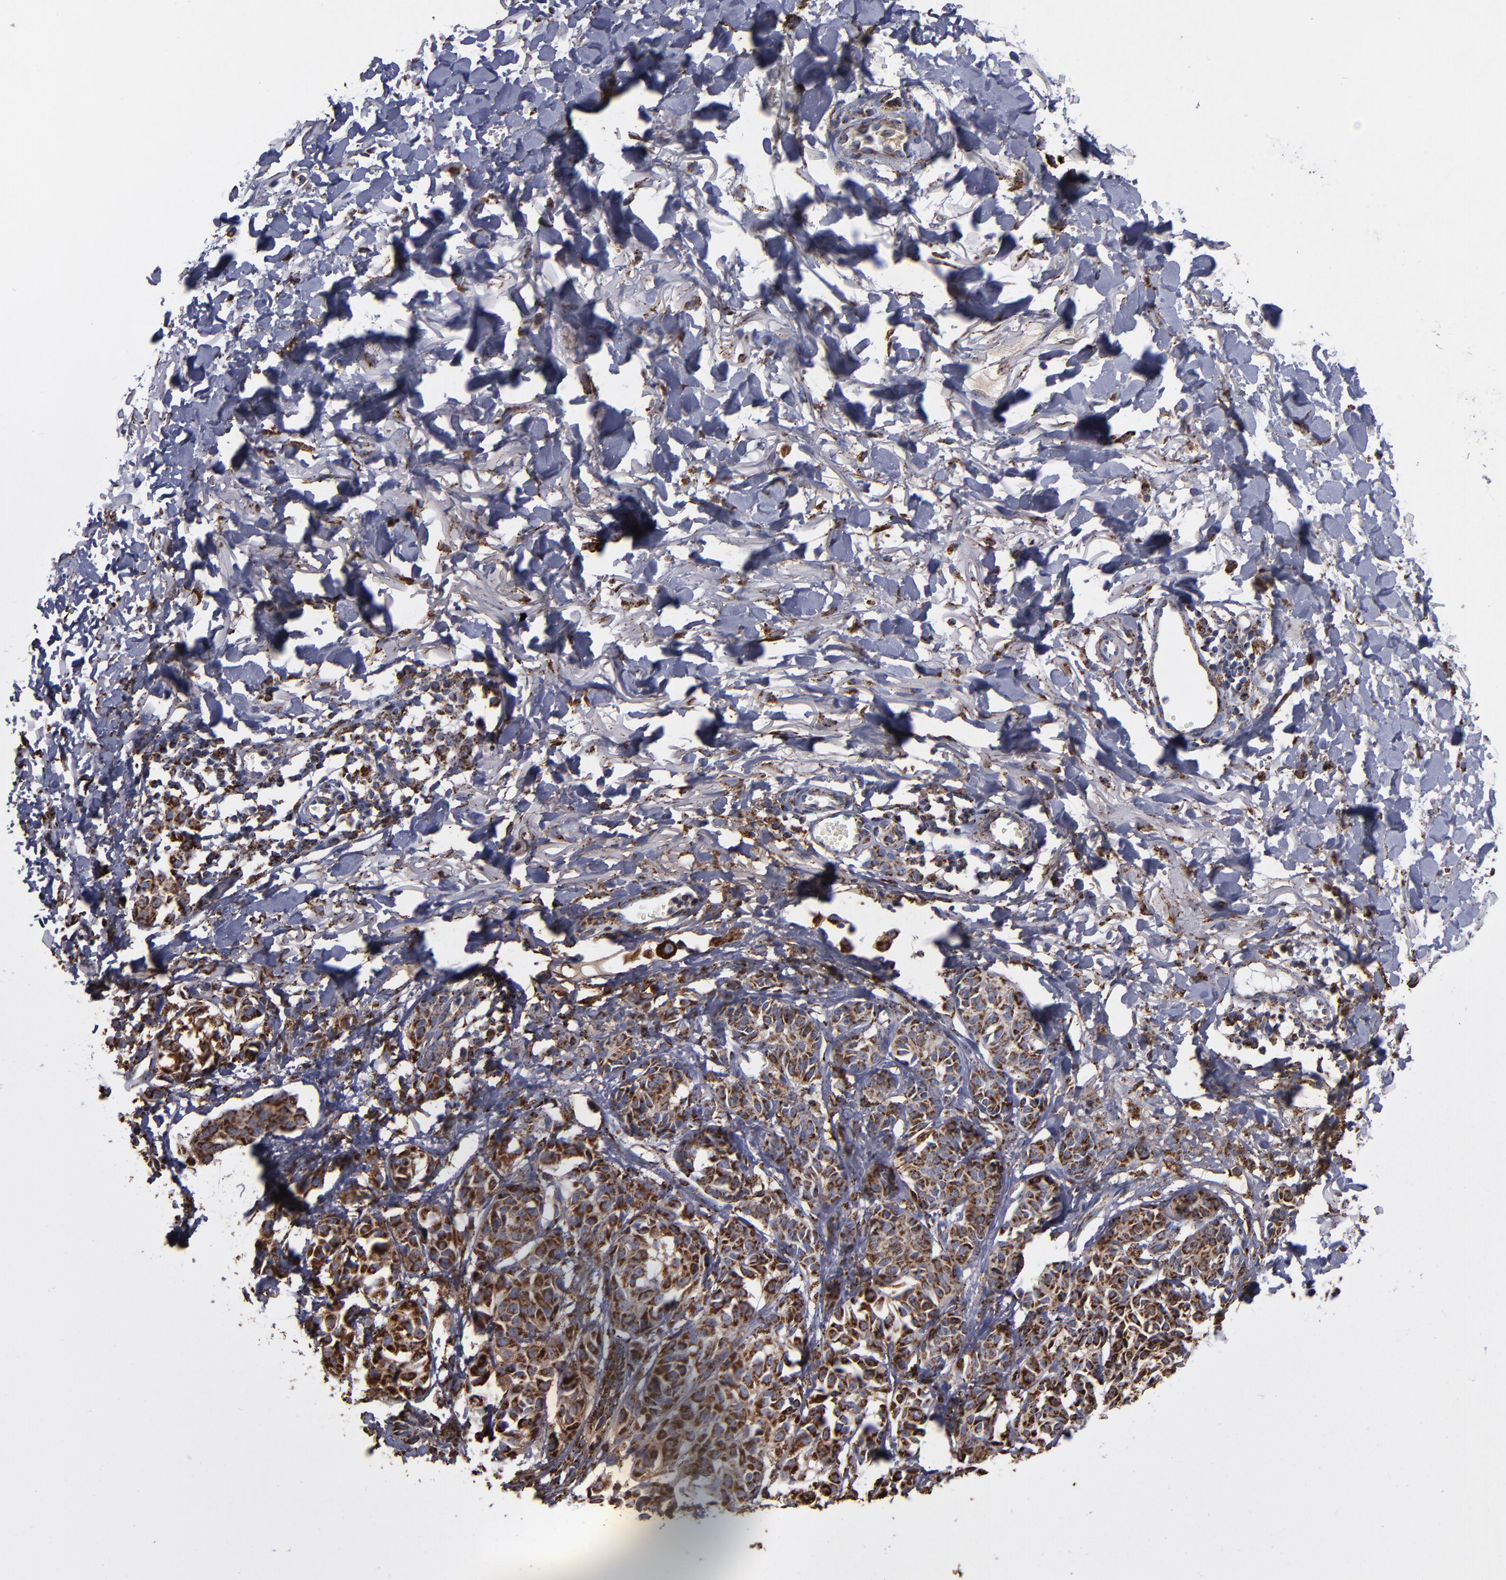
{"staining": {"intensity": "strong", "quantity": ">75%", "location": "cytoplasmic/membranous"}, "tissue": "melanoma", "cell_type": "Tumor cells", "image_type": "cancer", "snomed": [{"axis": "morphology", "description": "Malignant melanoma, NOS"}, {"axis": "topography", "description": "Skin"}], "caption": "This micrograph exhibits melanoma stained with immunohistochemistry (IHC) to label a protein in brown. The cytoplasmic/membranous of tumor cells show strong positivity for the protein. Nuclei are counter-stained blue.", "gene": "SOD2", "patient": {"sex": "male", "age": 76}}